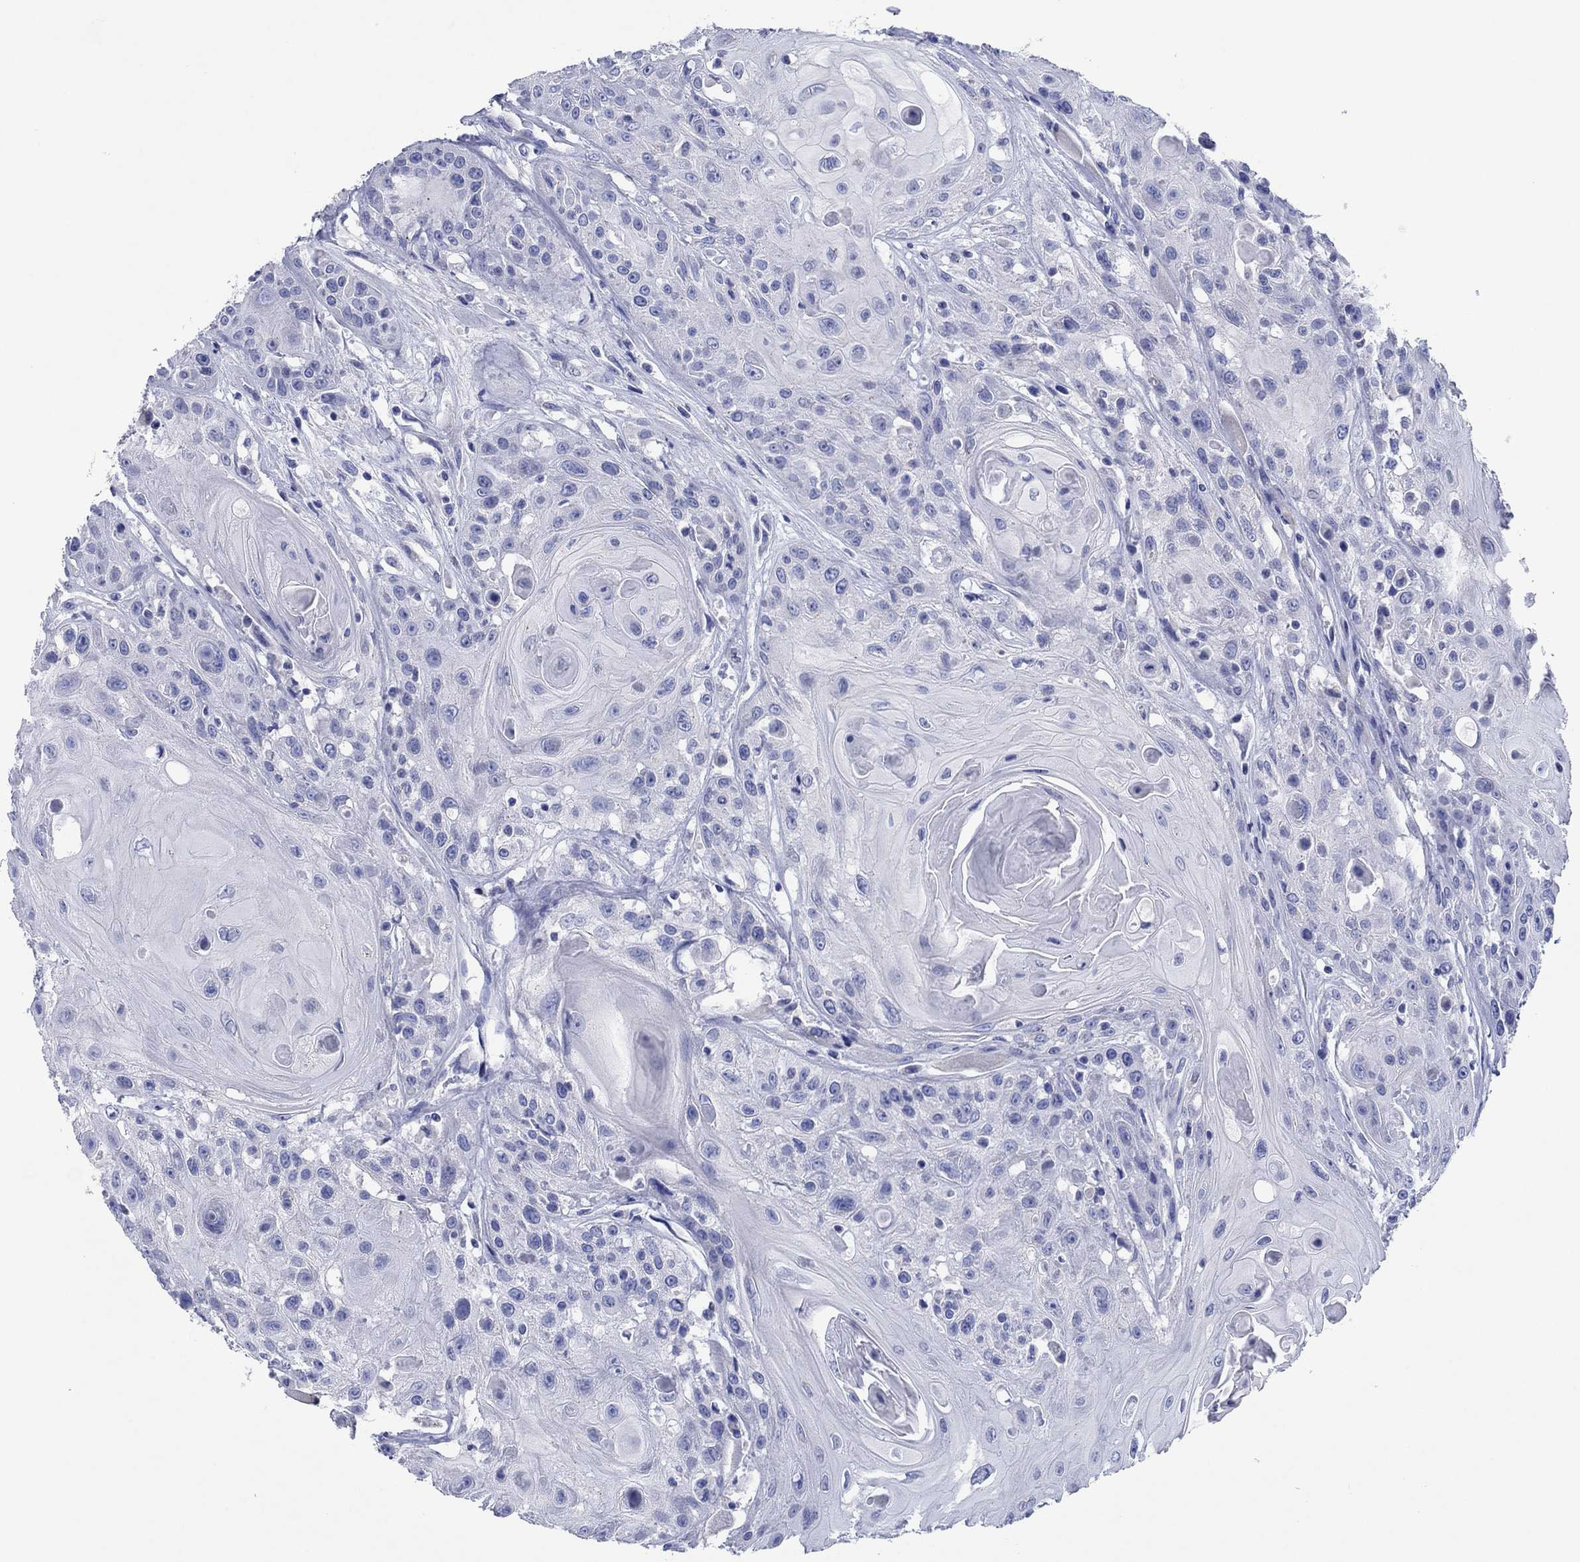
{"staining": {"intensity": "negative", "quantity": "none", "location": "none"}, "tissue": "head and neck cancer", "cell_type": "Tumor cells", "image_type": "cancer", "snomed": [{"axis": "morphology", "description": "Squamous cell carcinoma, NOS"}, {"axis": "topography", "description": "Head-Neck"}], "caption": "This photomicrograph is of squamous cell carcinoma (head and neck) stained with immunohistochemistry to label a protein in brown with the nuclei are counter-stained blue. There is no expression in tumor cells.", "gene": "HCRT", "patient": {"sex": "female", "age": 59}}